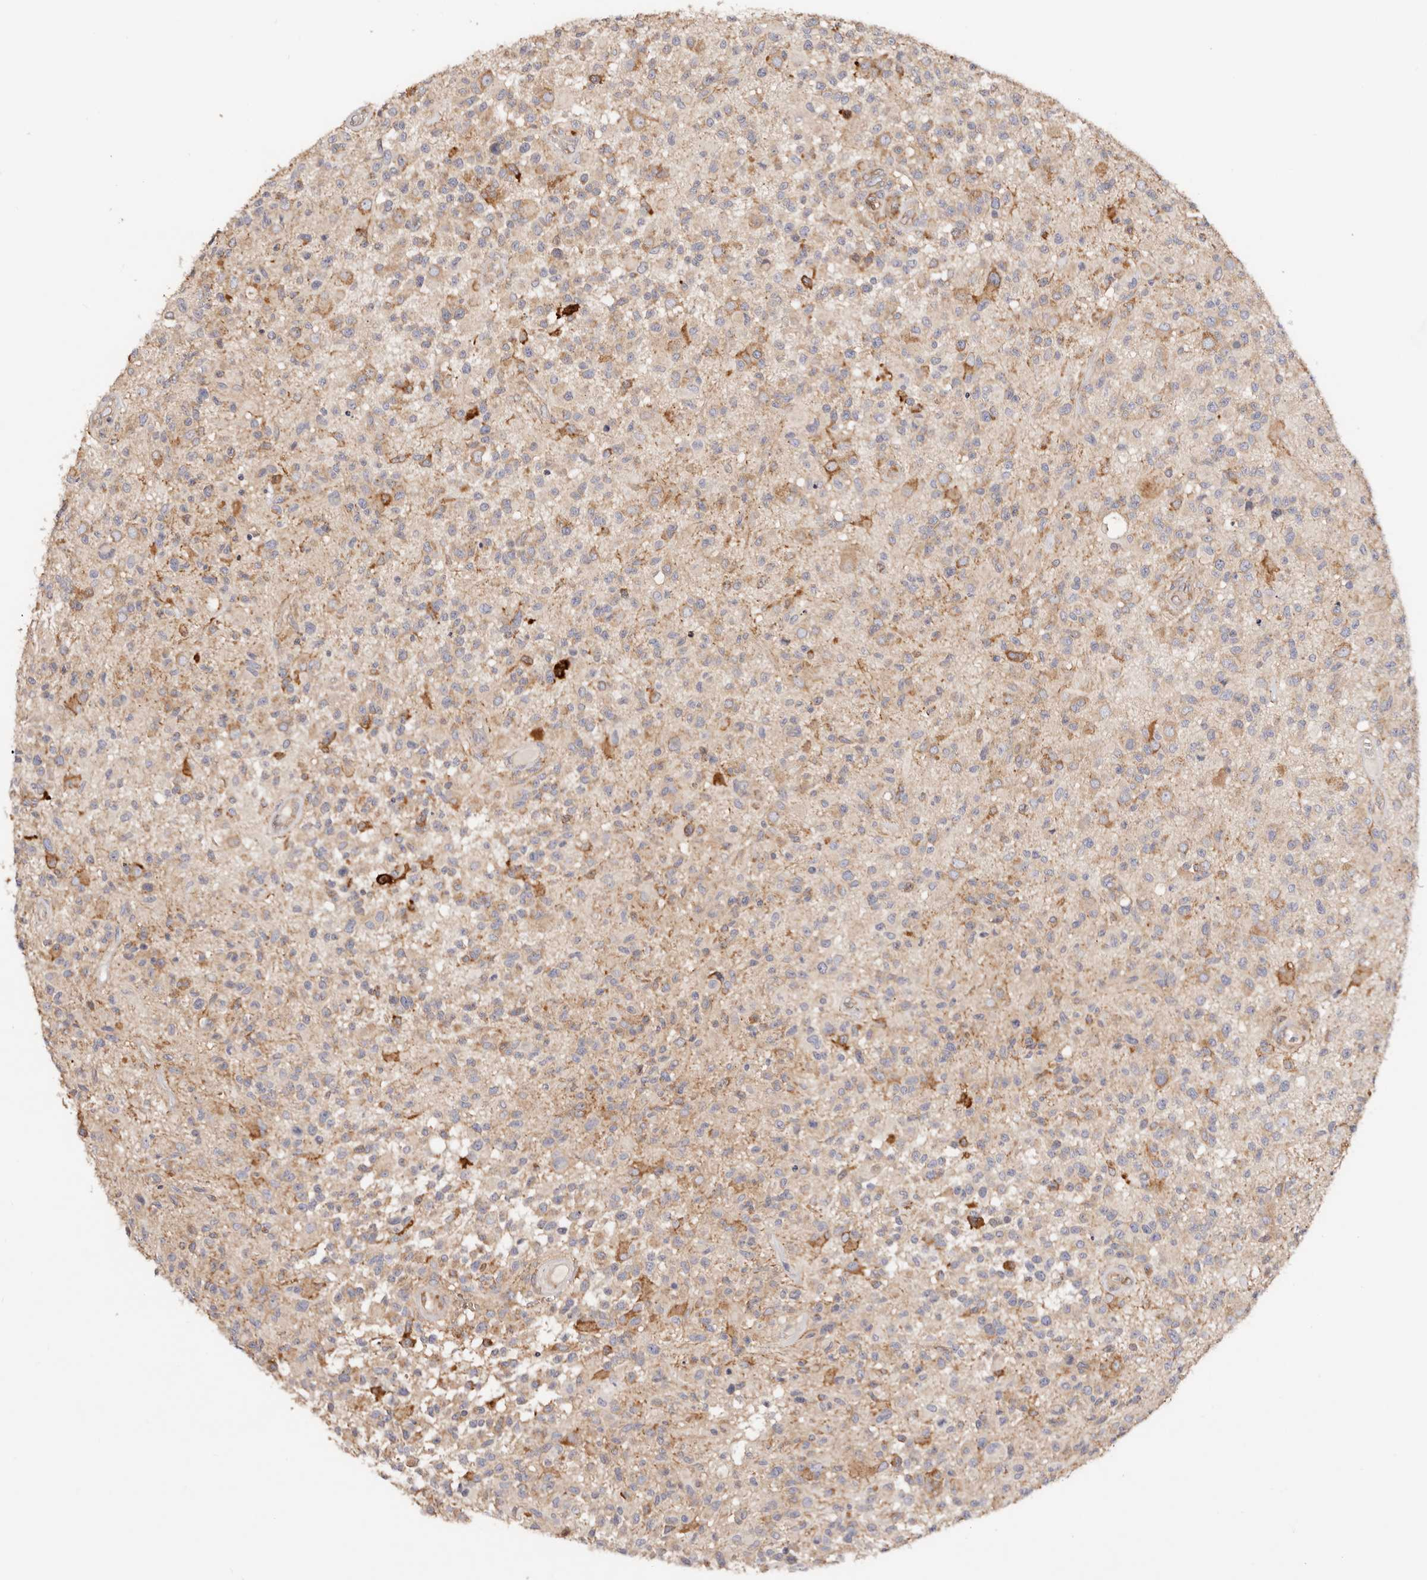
{"staining": {"intensity": "weak", "quantity": ">75%", "location": "cytoplasmic/membranous"}, "tissue": "glioma", "cell_type": "Tumor cells", "image_type": "cancer", "snomed": [{"axis": "morphology", "description": "Glioma, malignant, High grade"}, {"axis": "morphology", "description": "Glioblastoma, NOS"}, {"axis": "topography", "description": "Brain"}], "caption": "Glioma stained for a protein demonstrates weak cytoplasmic/membranous positivity in tumor cells.", "gene": "GNA13", "patient": {"sex": "male", "age": 60}}